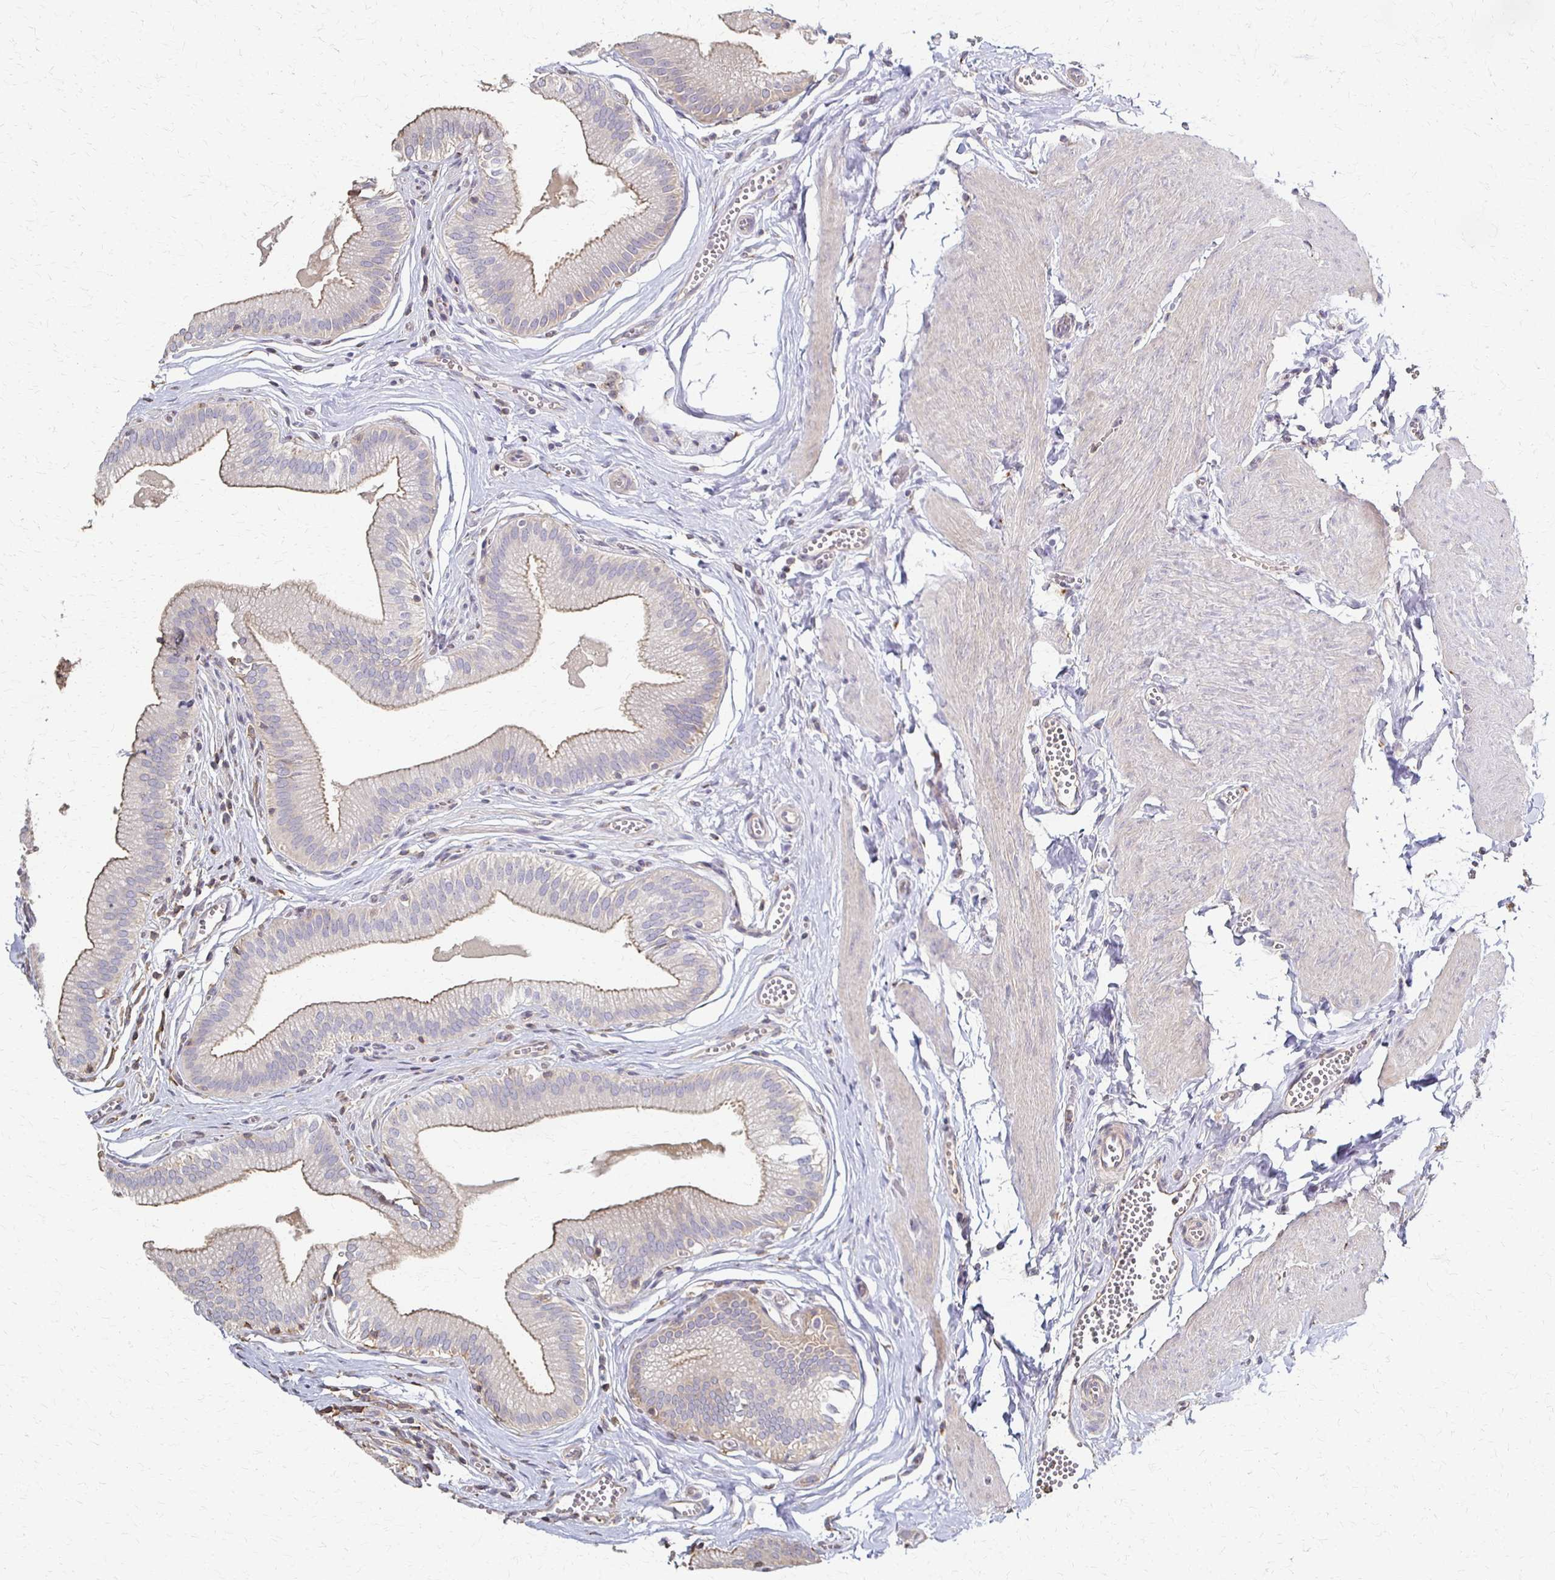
{"staining": {"intensity": "weak", "quantity": "25%-75%", "location": "cytoplasmic/membranous"}, "tissue": "gallbladder", "cell_type": "Glandular cells", "image_type": "normal", "snomed": [{"axis": "morphology", "description": "Normal tissue, NOS"}, {"axis": "topography", "description": "Gallbladder"}, {"axis": "topography", "description": "Peripheral nerve tissue"}], "caption": "DAB immunohistochemical staining of unremarkable gallbladder exhibits weak cytoplasmic/membranous protein staining in approximately 25%-75% of glandular cells.", "gene": "C1QTNF7", "patient": {"sex": "male", "age": 17}}